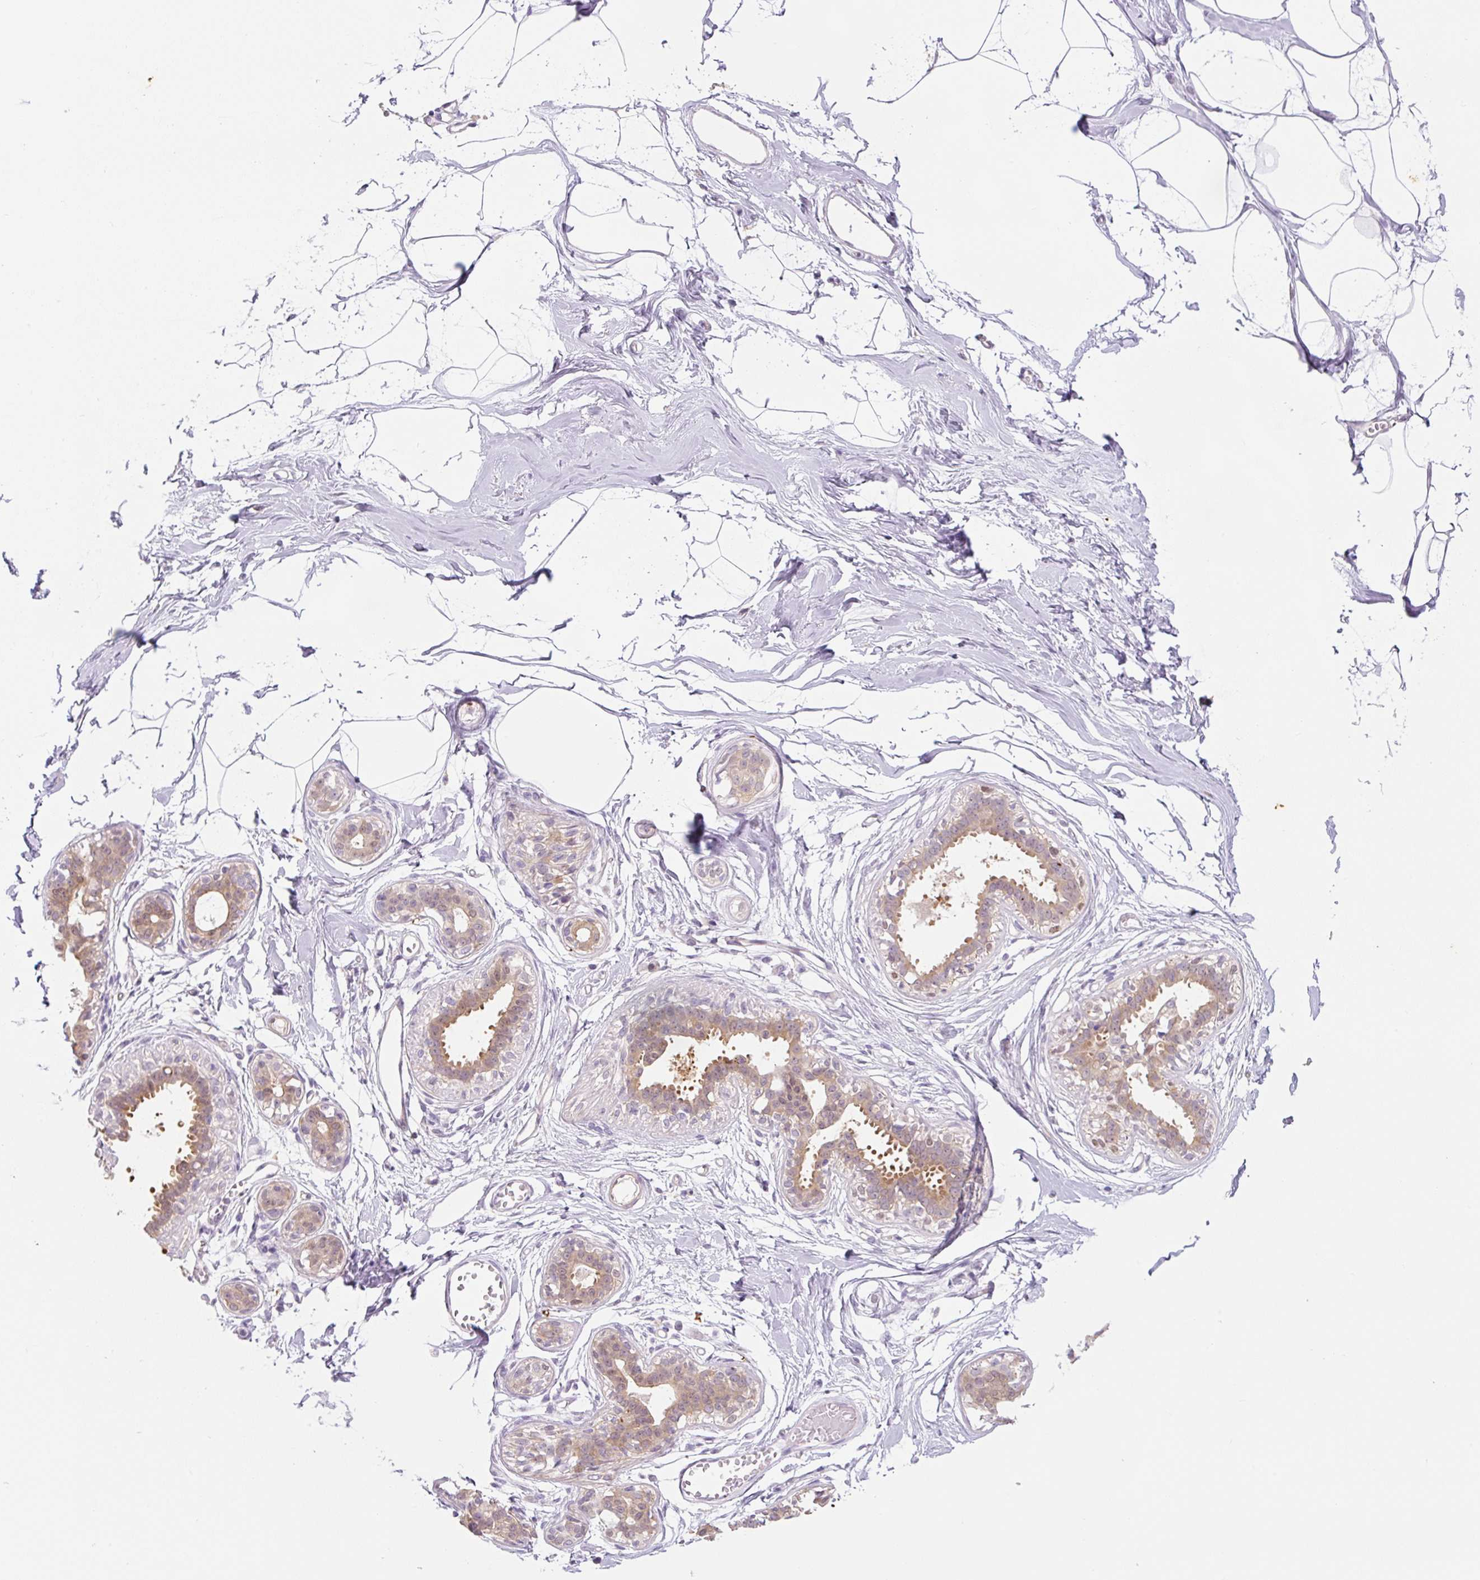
{"staining": {"intensity": "negative", "quantity": "none", "location": "none"}, "tissue": "breast", "cell_type": "Adipocytes", "image_type": "normal", "snomed": [{"axis": "morphology", "description": "Normal tissue, NOS"}, {"axis": "topography", "description": "Breast"}], "caption": "IHC of unremarkable human breast displays no expression in adipocytes.", "gene": "SPSB2", "patient": {"sex": "female", "age": 45}}